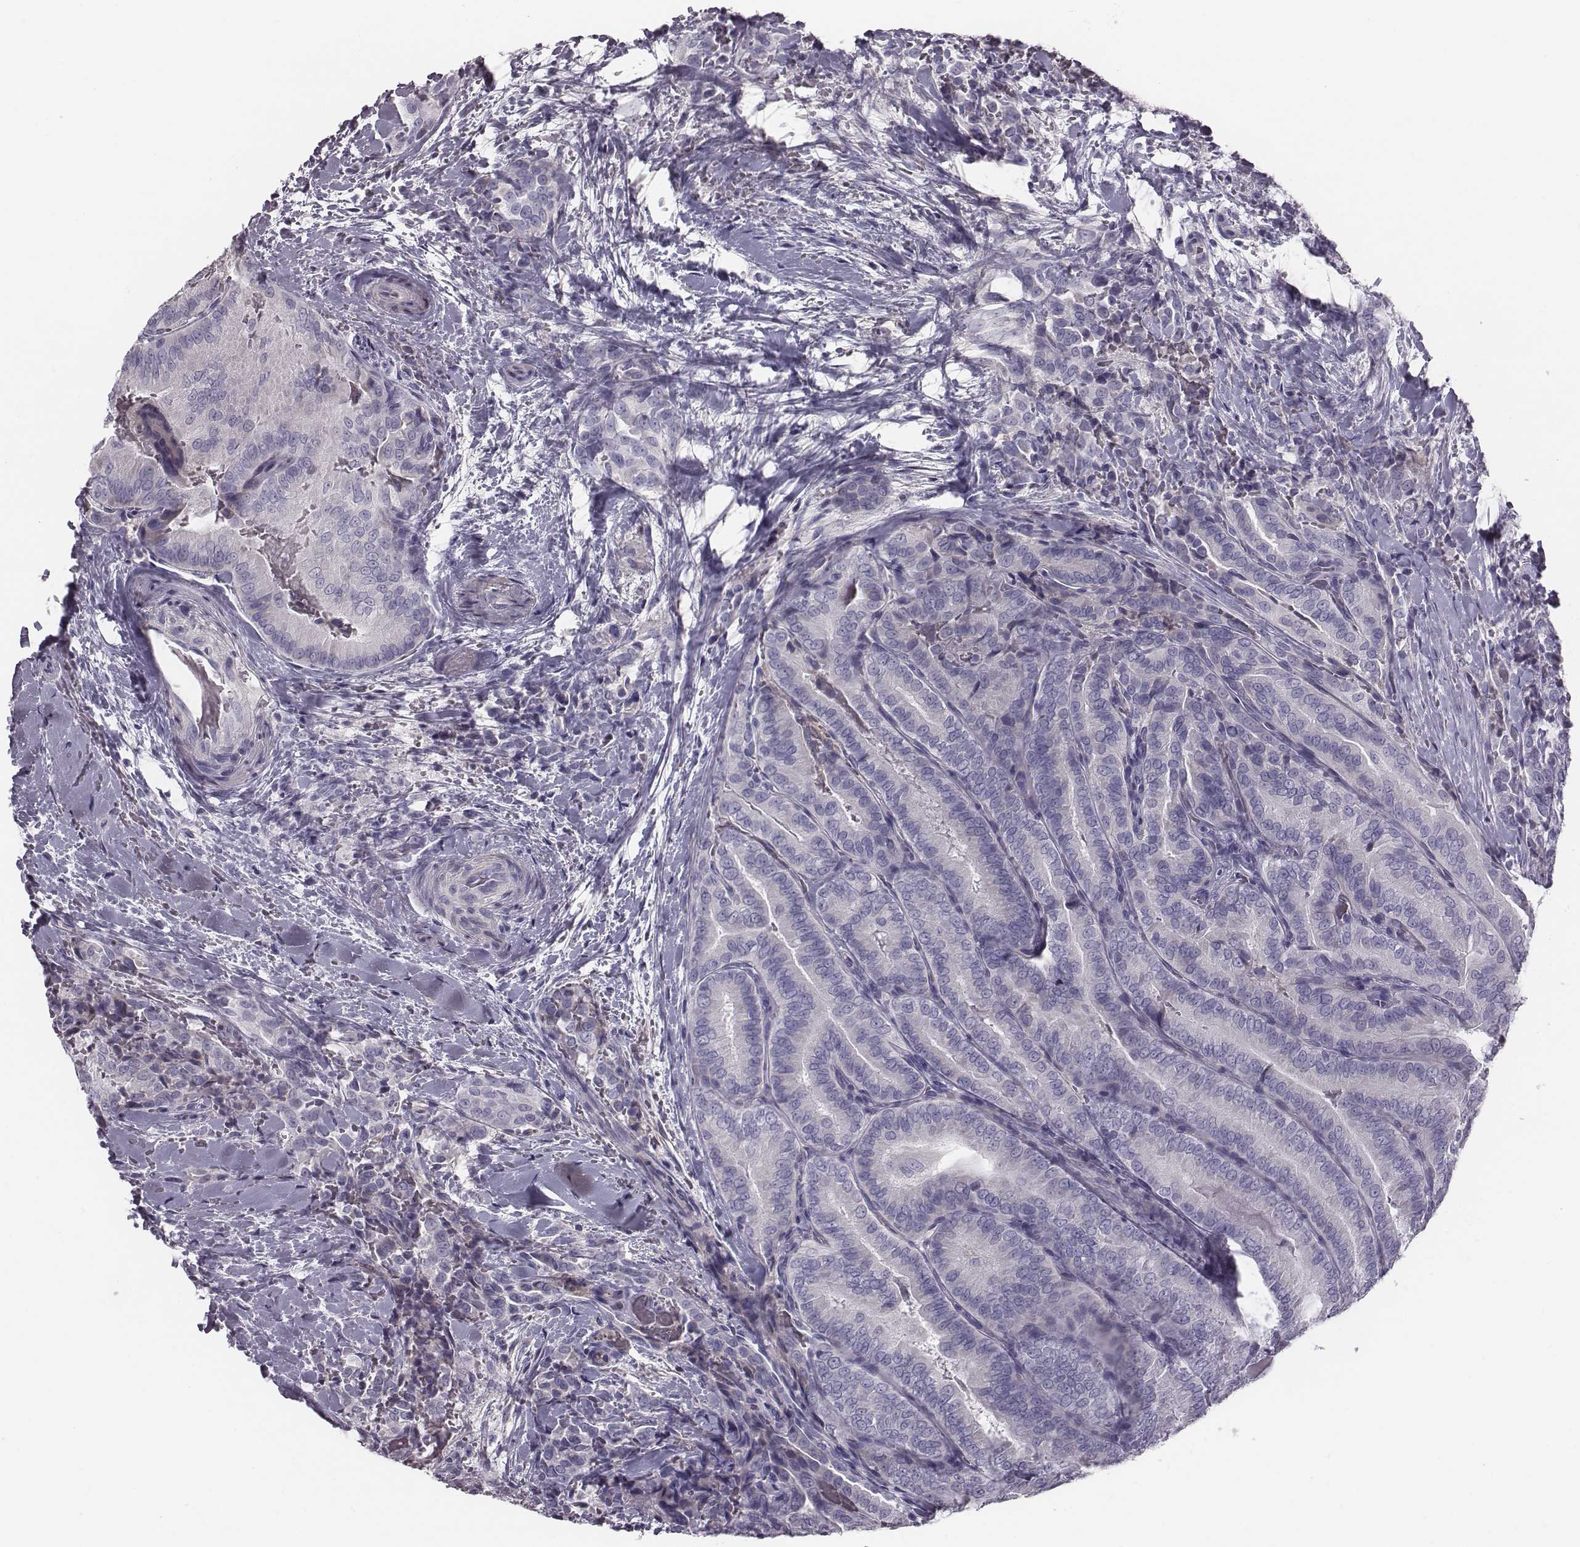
{"staining": {"intensity": "negative", "quantity": "none", "location": "none"}, "tissue": "thyroid cancer", "cell_type": "Tumor cells", "image_type": "cancer", "snomed": [{"axis": "morphology", "description": "Papillary adenocarcinoma, NOS"}, {"axis": "topography", "description": "Thyroid gland"}], "caption": "Tumor cells show no significant positivity in thyroid papillary adenocarcinoma.", "gene": "CRISP1", "patient": {"sex": "male", "age": 61}}